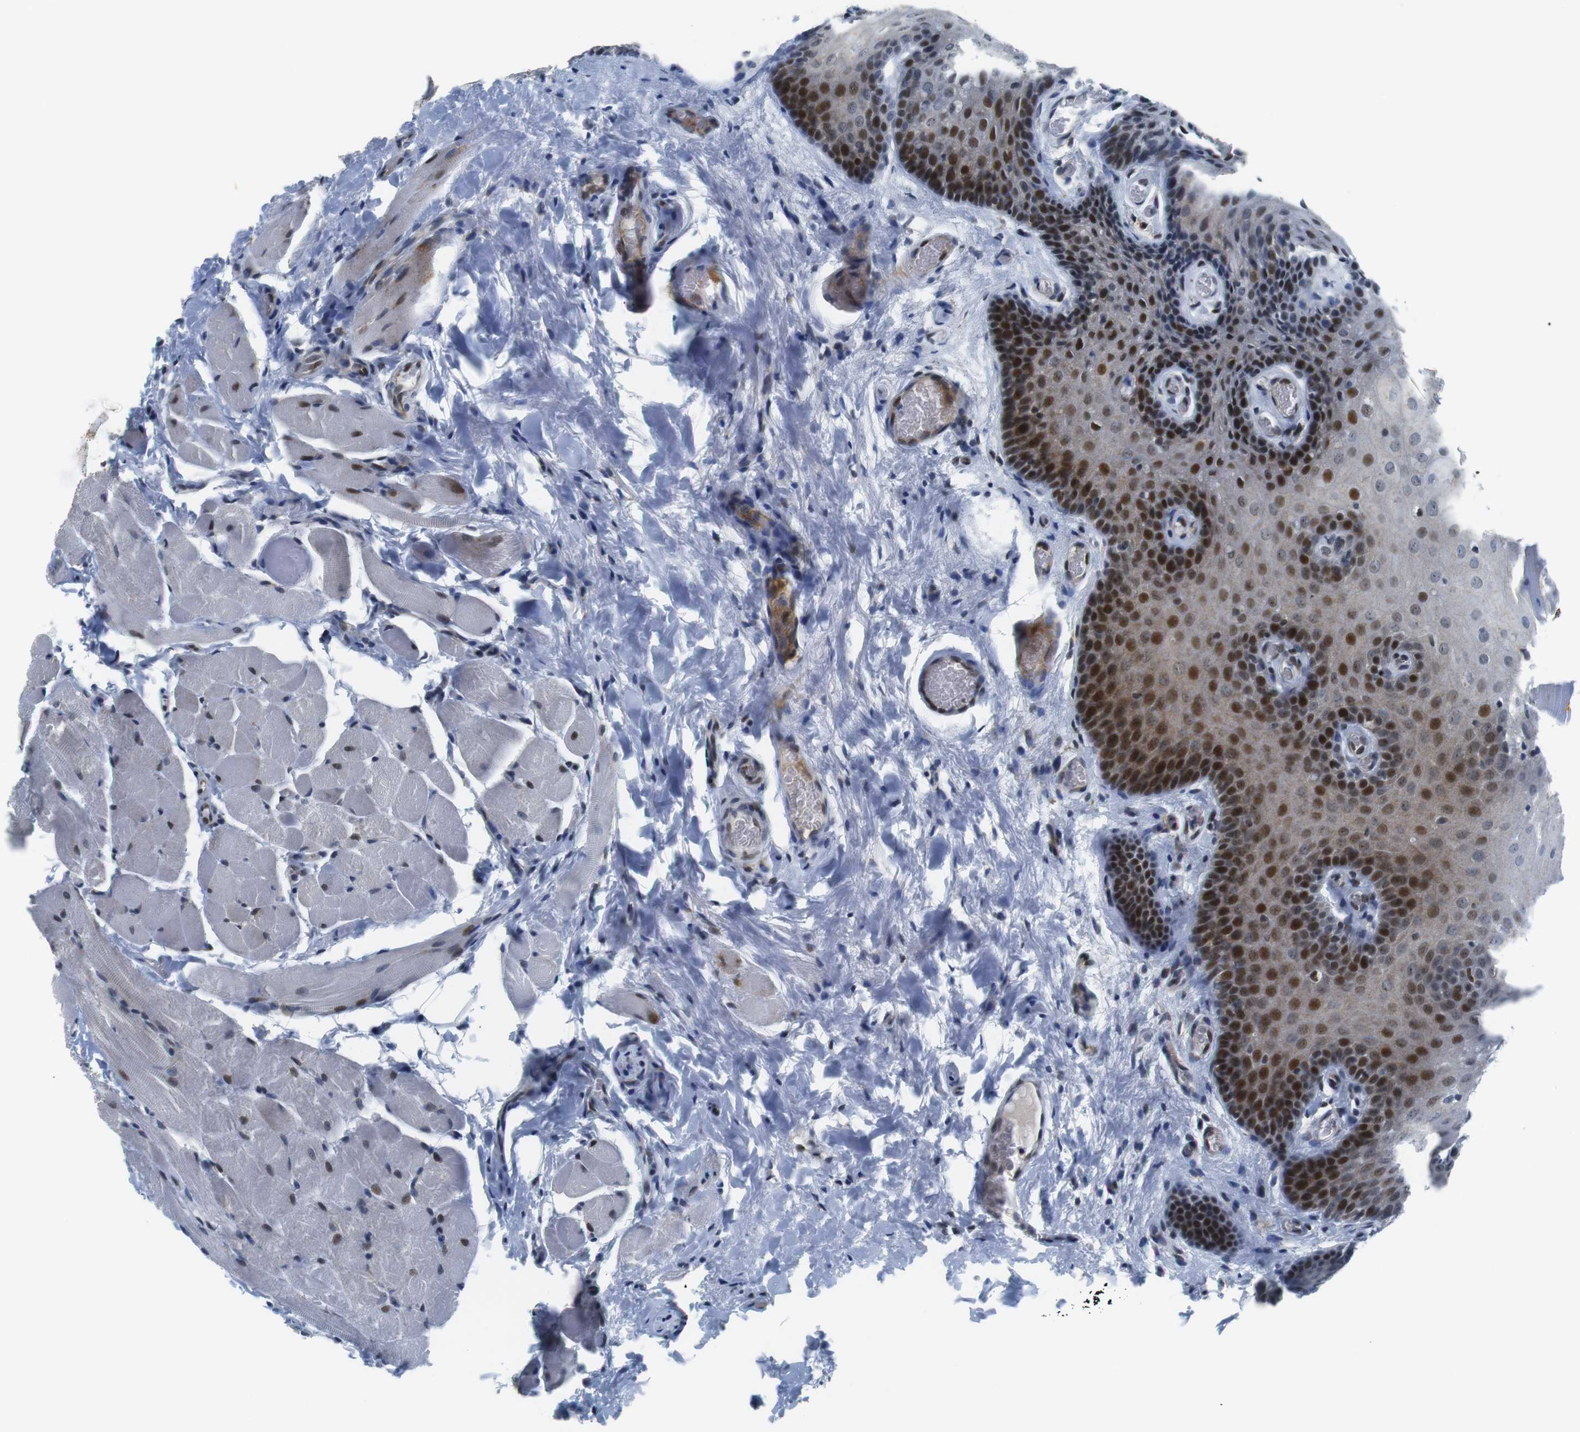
{"staining": {"intensity": "strong", "quantity": "25%-75%", "location": "nuclear"}, "tissue": "oral mucosa", "cell_type": "Squamous epithelial cells", "image_type": "normal", "snomed": [{"axis": "morphology", "description": "Normal tissue, NOS"}, {"axis": "topography", "description": "Oral tissue"}], "caption": "Strong nuclear expression for a protein is seen in approximately 25%-75% of squamous epithelial cells of unremarkable oral mucosa using IHC.", "gene": "MLH1", "patient": {"sex": "male", "age": 54}}